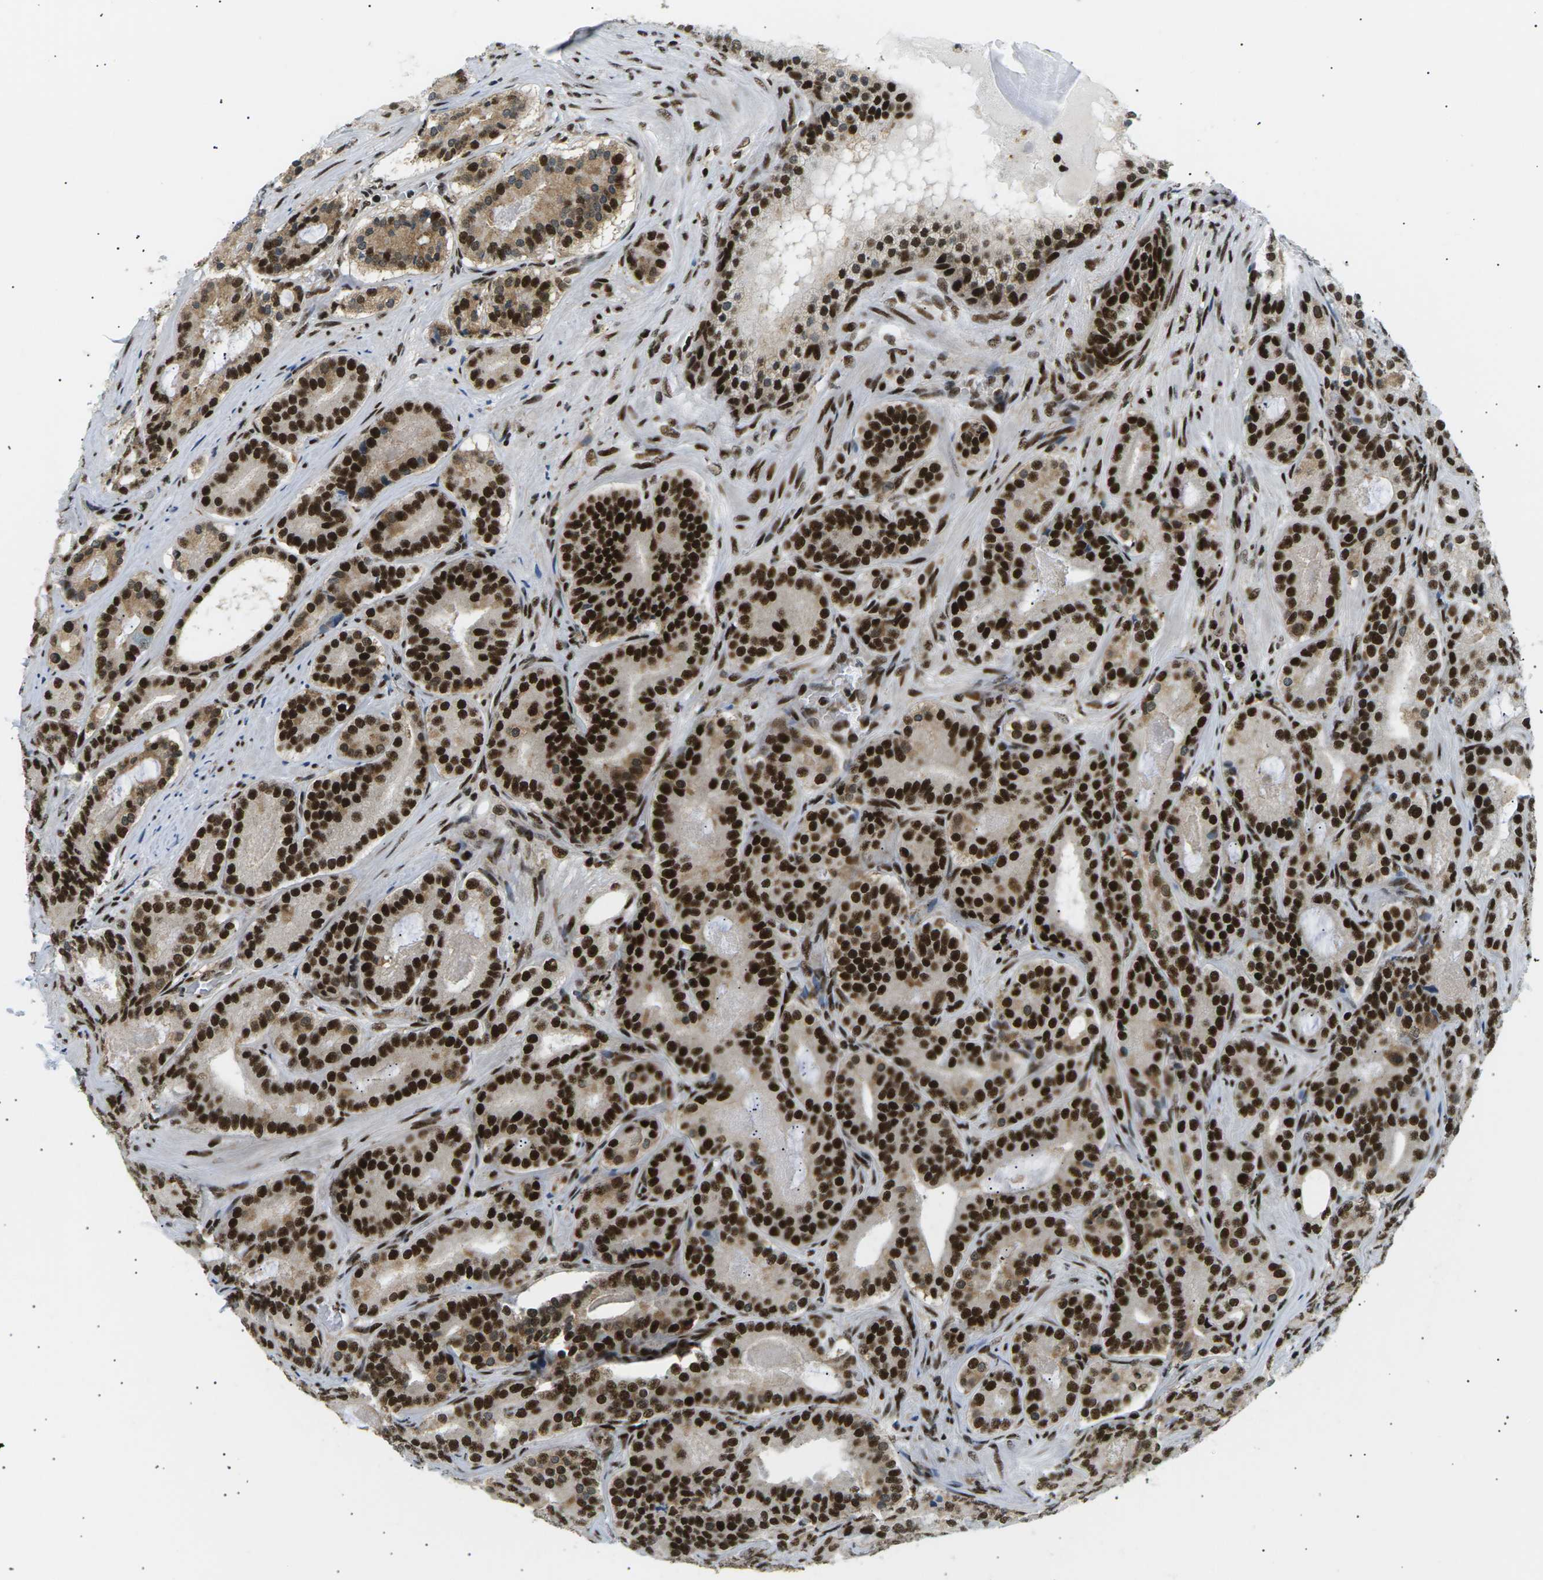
{"staining": {"intensity": "strong", "quantity": ">75%", "location": "cytoplasmic/membranous,nuclear"}, "tissue": "prostate cancer", "cell_type": "Tumor cells", "image_type": "cancer", "snomed": [{"axis": "morphology", "description": "Adenocarcinoma, High grade"}, {"axis": "topography", "description": "Prostate"}], "caption": "Immunohistochemical staining of prostate high-grade adenocarcinoma reveals strong cytoplasmic/membranous and nuclear protein staining in approximately >75% of tumor cells. (DAB IHC, brown staining for protein, blue staining for nuclei).", "gene": "RPA2", "patient": {"sex": "male", "age": 60}}